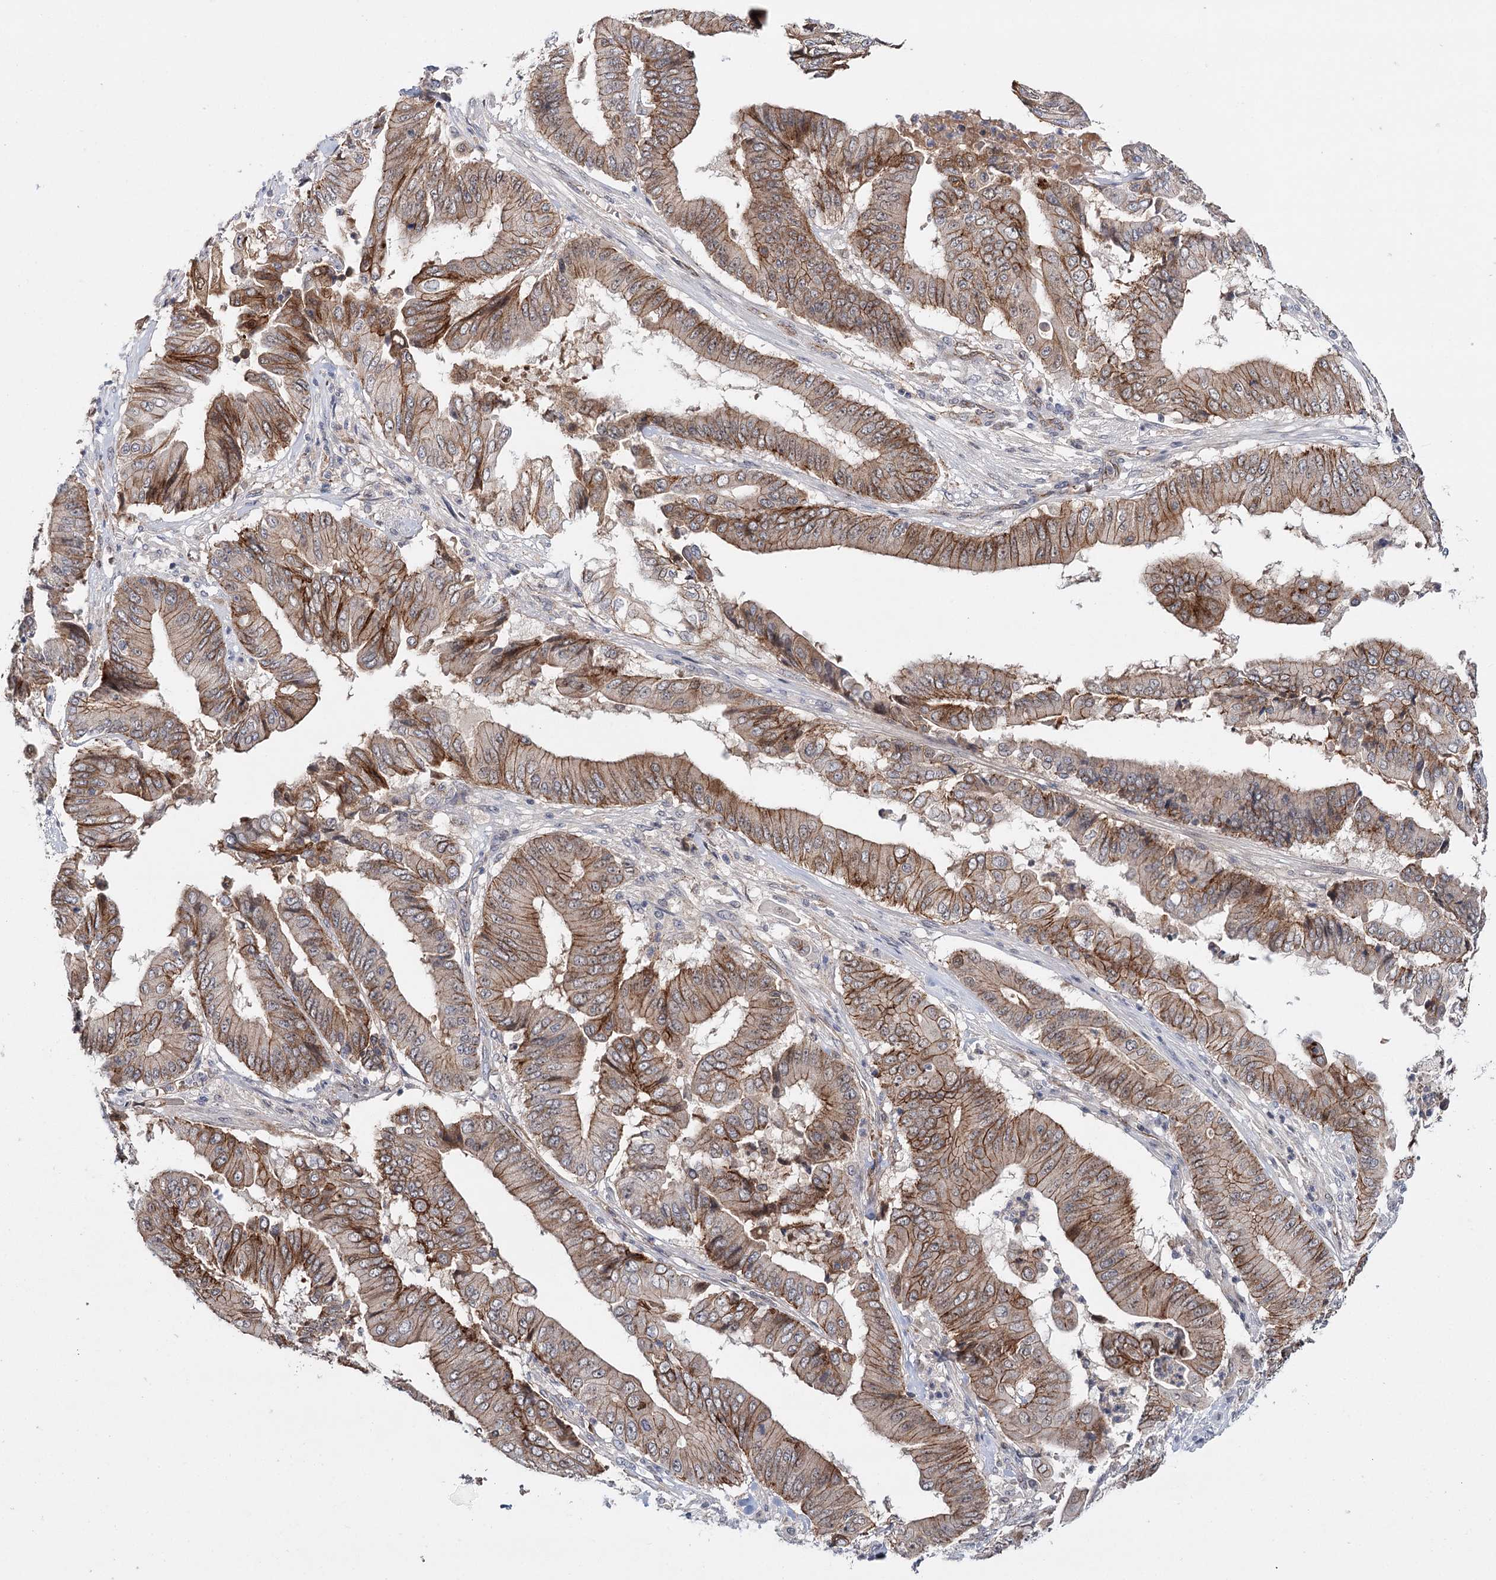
{"staining": {"intensity": "moderate", "quantity": ">75%", "location": "cytoplasmic/membranous"}, "tissue": "pancreatic cancer", "cell_type": "Tumor cells", "image_type": "cancer", "snomed": [{"axis": "morphology", "description": "Adenocarcinoma, NOS"}, {"axis": "topography", "description": "Pancreas"}], "caption": "Protein staining displays moderate cytoplasmic/membranous positivity in about >75% of tumor cells in adenocarcinoma (pancreatic).", "gene": "PKP4", "patient": {"sex": "female", "age": 77}}